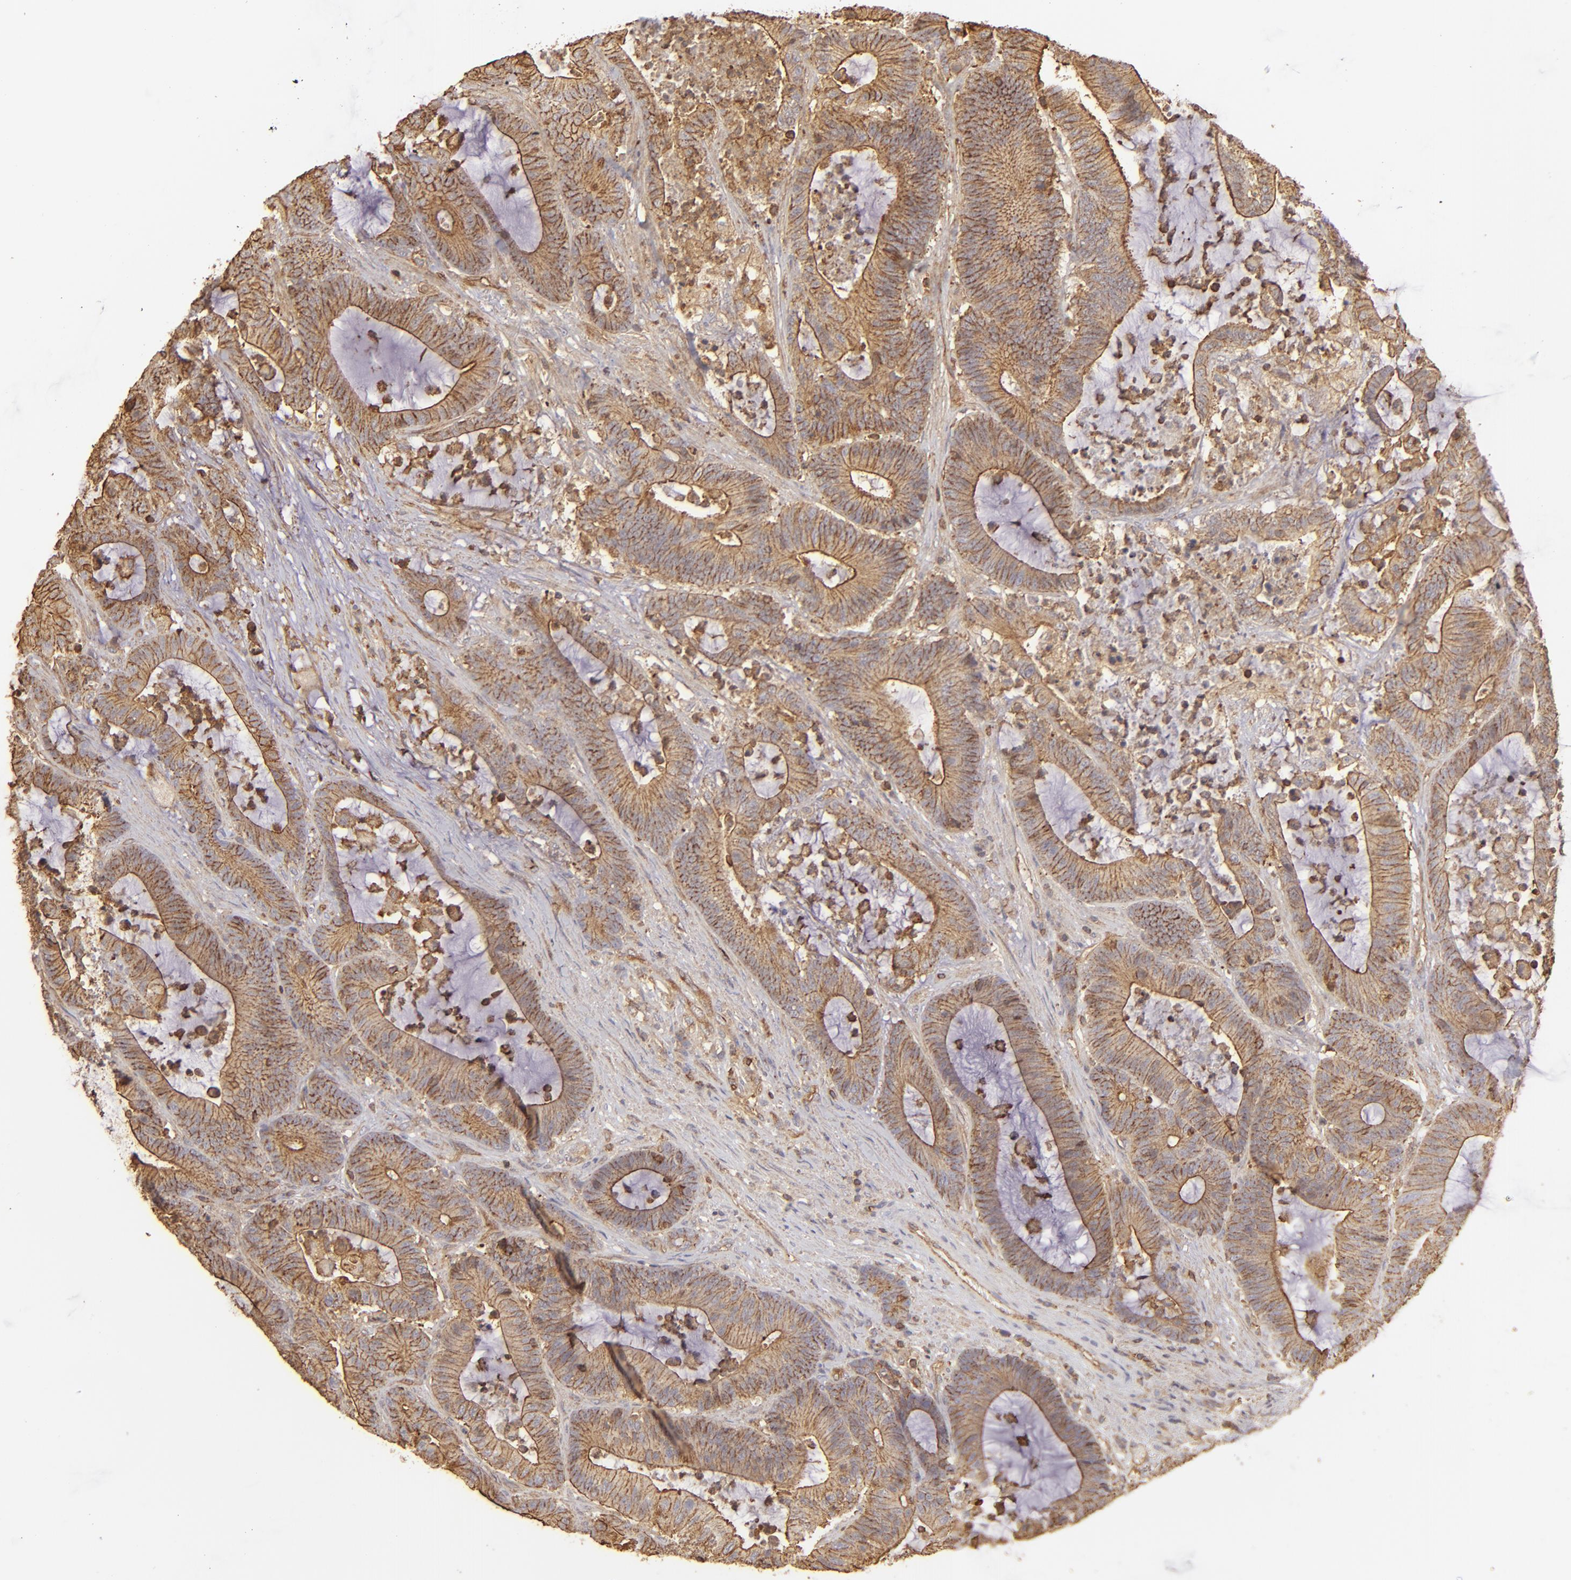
{"staining": {"intensity": "moderate", "quantity": ">75%", "location": "cytoplasmic/membranous"}, "tissue": "colorectal cancer", "cell_type": "Tumor cells", "image_type": "cancer", "snomed": [{"axis": "morphology", "description": "Adenocarcinoma, NOS"}, {"axis": "topography", "description": "Colon"}], "caption": "Approximately >75% of tumor cells in adenocarcinoma (colorectal) exhibit moderate cytoplasmic/membranous protein expression as visualized by brown immunohistochemical staining.", "gene": "ACTB", "patient": {"sex": "female", "age": 84}}